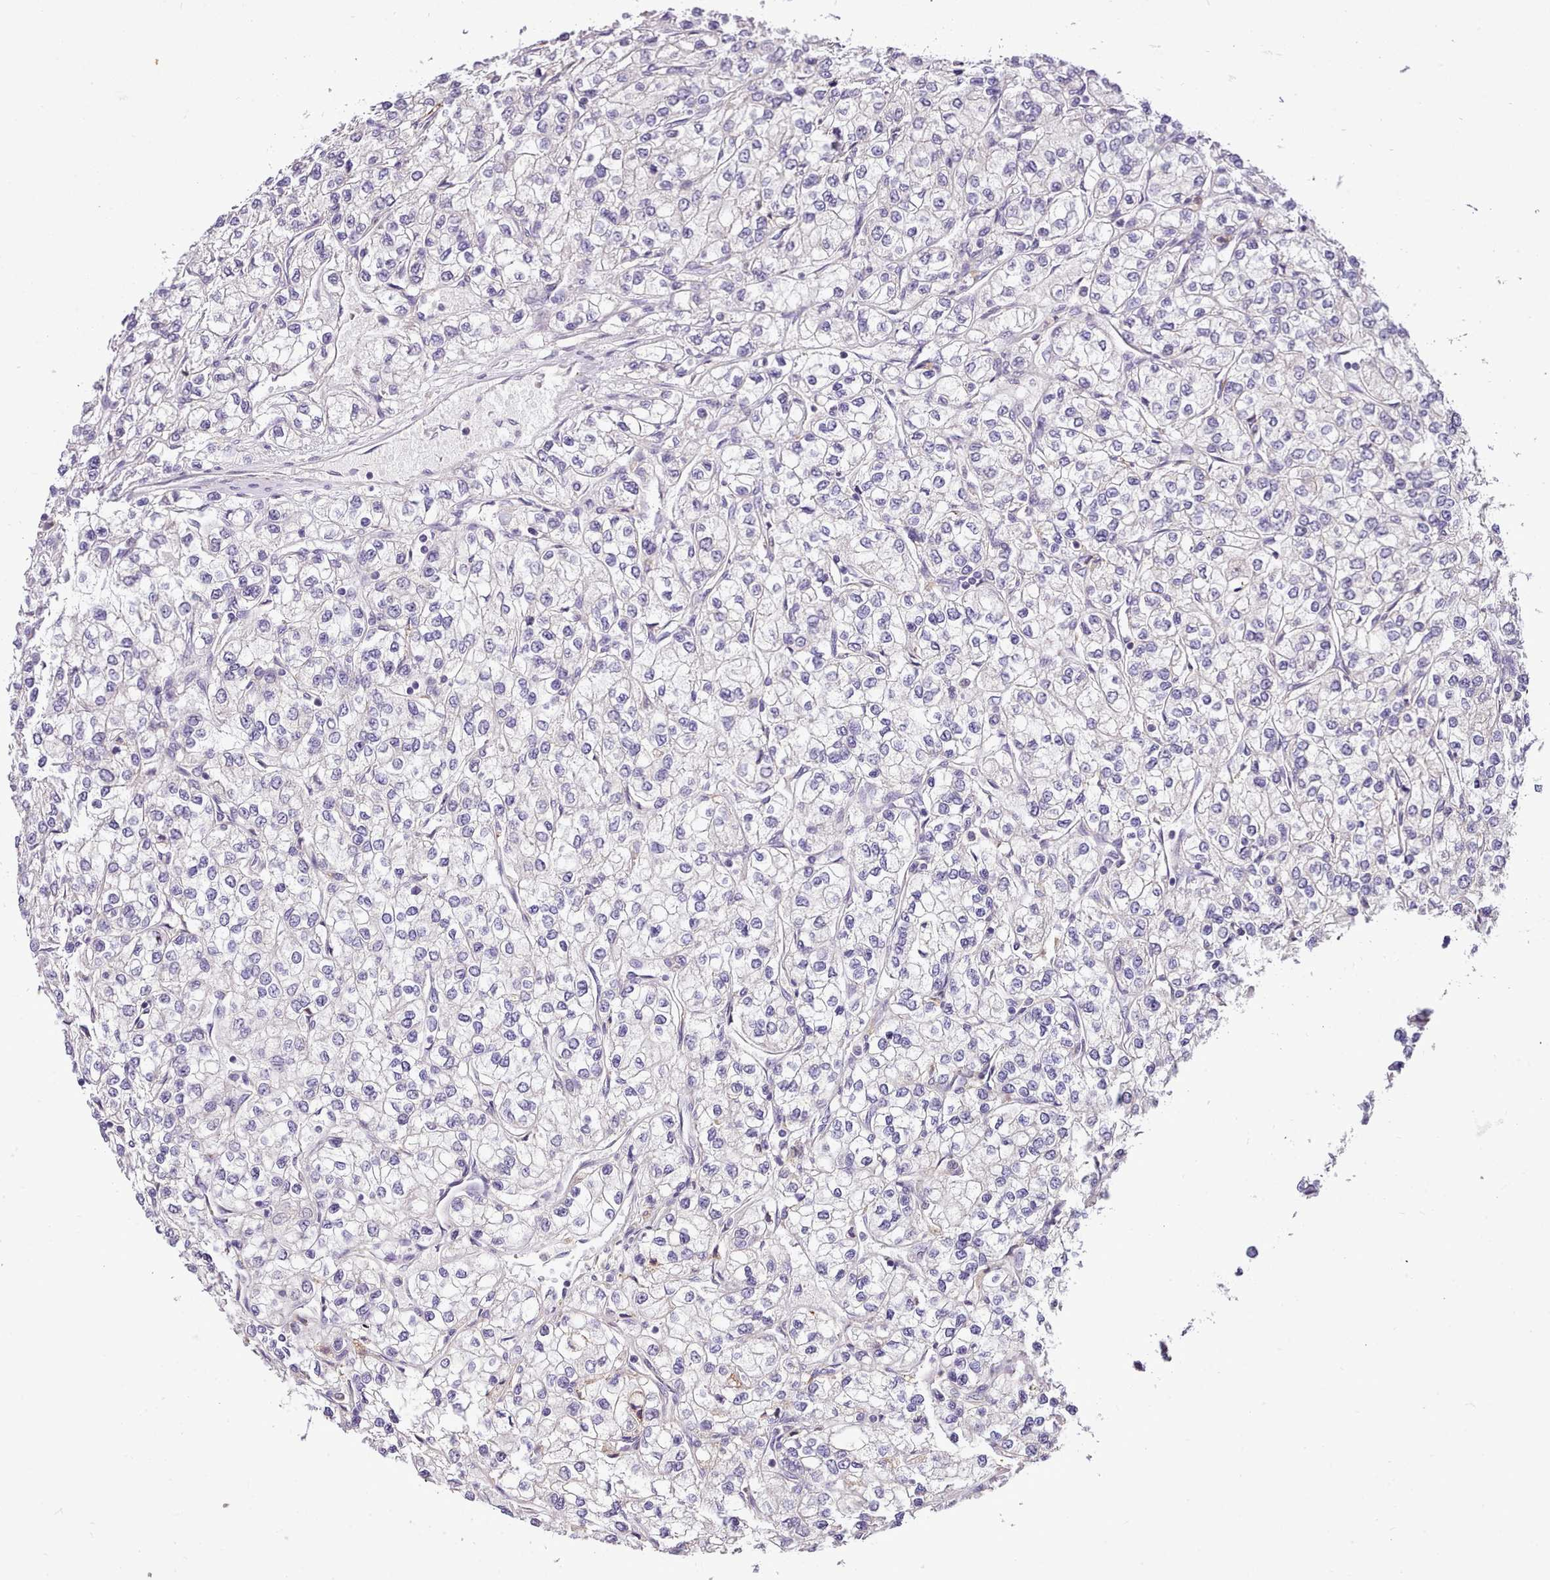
{"staining": {"intensity": "negative", "quantity": "none", "location": "none"}, "tissue": "renal cancer", "cell_type": "Tumor cells", "image_type": "cancer", "snomed": [{"axis": "morphology", "description": "Adenocarcinoma, NOS"}, {"axis": "topography", "description": "Kidney"}], "caption": "Tumor cells are negative for brown protein staining in renal cancer (adenocarcinoma).", "gene": "FAM83E", "patient": {"sex": "male", "age": 80}}